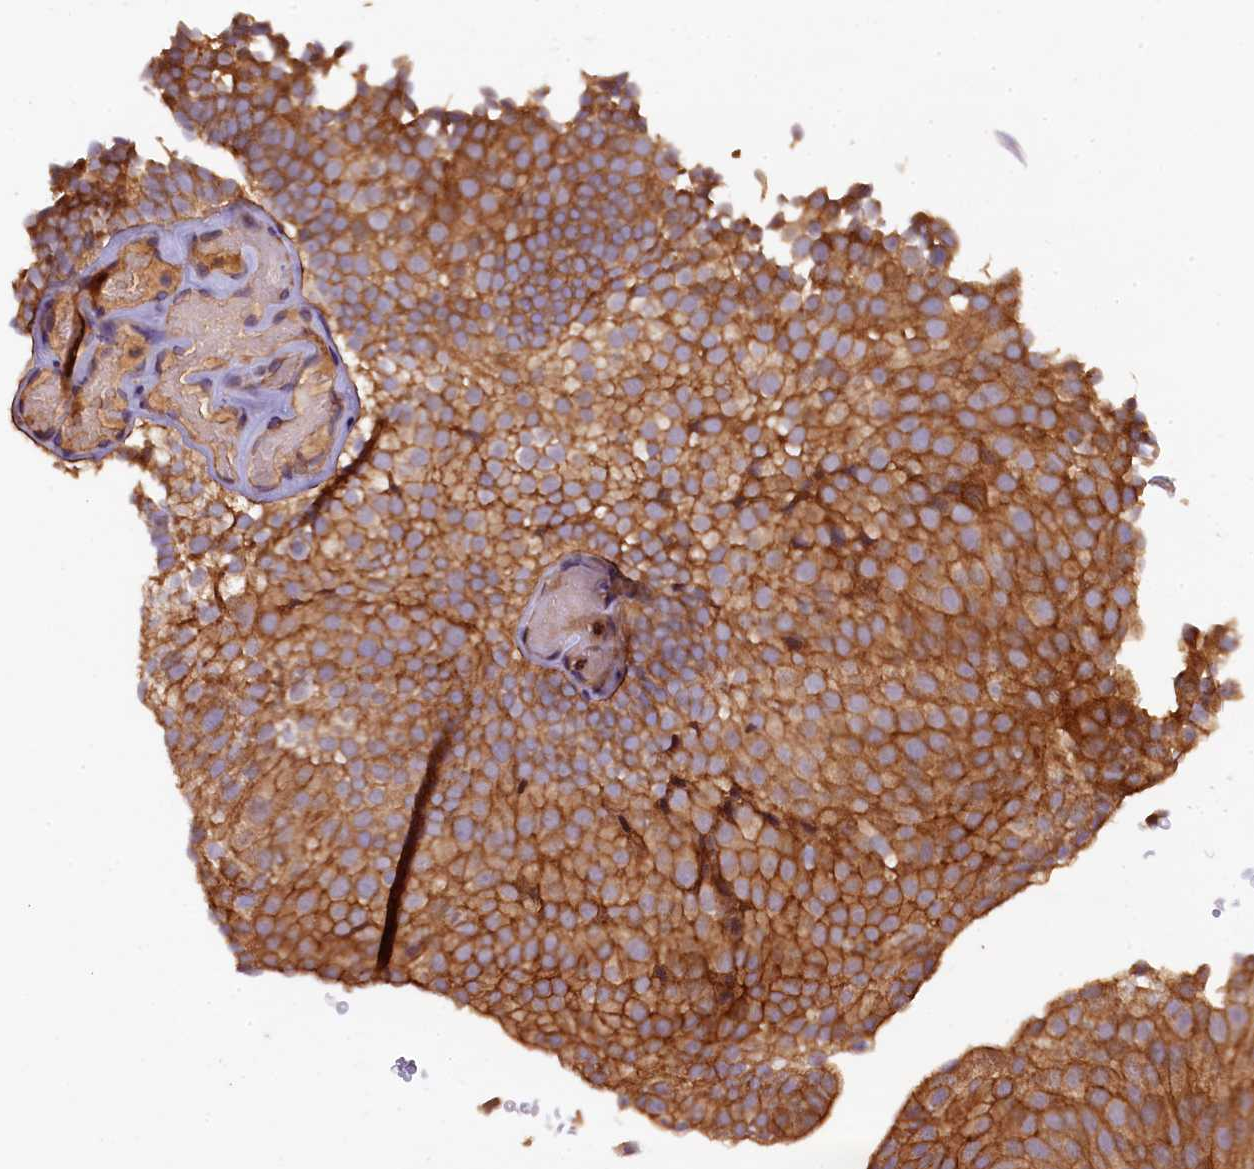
{"staining": {"intensity": "moderate", "quantity": ">75%", "location": "cytoplasmic/membranous"}, "tissue": "urothelial cancer", "cell_type": "Tumor cells", "image_type": "cancer", "snomed": [{"axis": "morphology", "description": "Urothelial carcinoma, Low grade"}, {"axis": "topography", "description": "Urinary bladder"}], "caption": "Protein expression analysis of low-grade urothelial carcinoma demonstrates moderate cytoplasmic/membranous positivity in about >75% of tumor cells.", "gene": "PLXNB1", "patient": {"sex": "male", "age": 78}}